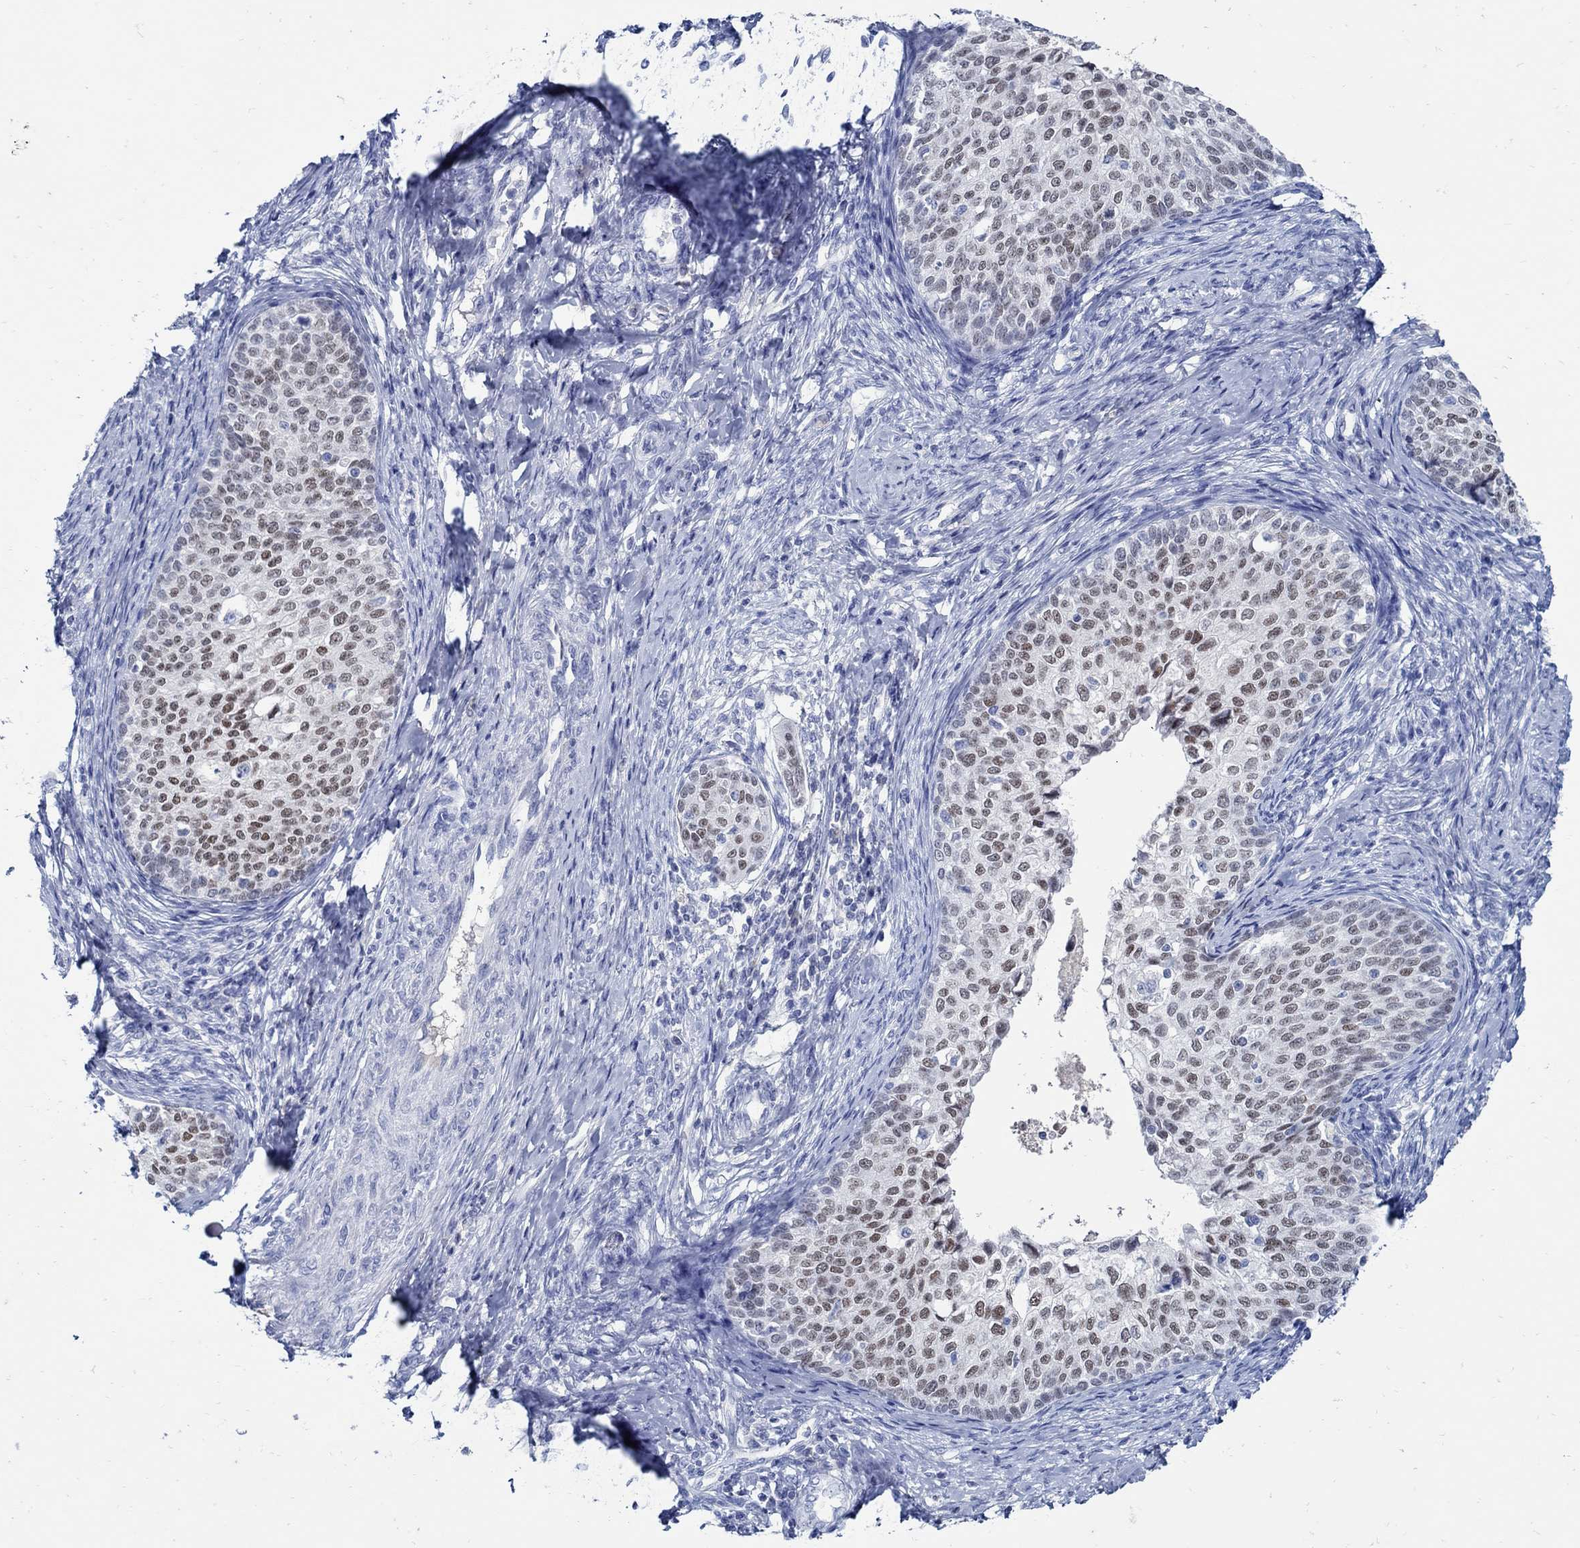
{"staining": {"intensity": "moderate", "quantity": "<25%", "location": "nuclear"}, "tissue": "cervical cancer", "cell_type": "Tumor cells", "image_type": "cancer", "snomed": [{"axis": "morphology", "description": "Squamous cell carcinoma, NOS"}, {"axis": "topography", "description": "Cervix"}], "caption": "Brown immunohistochemical staining in cervical cancer exhibits moderate nuclear staining in approximately <25% of tumor cells.", "gene": "PAX9", "patient": {"sex": "female", "age": 51}}